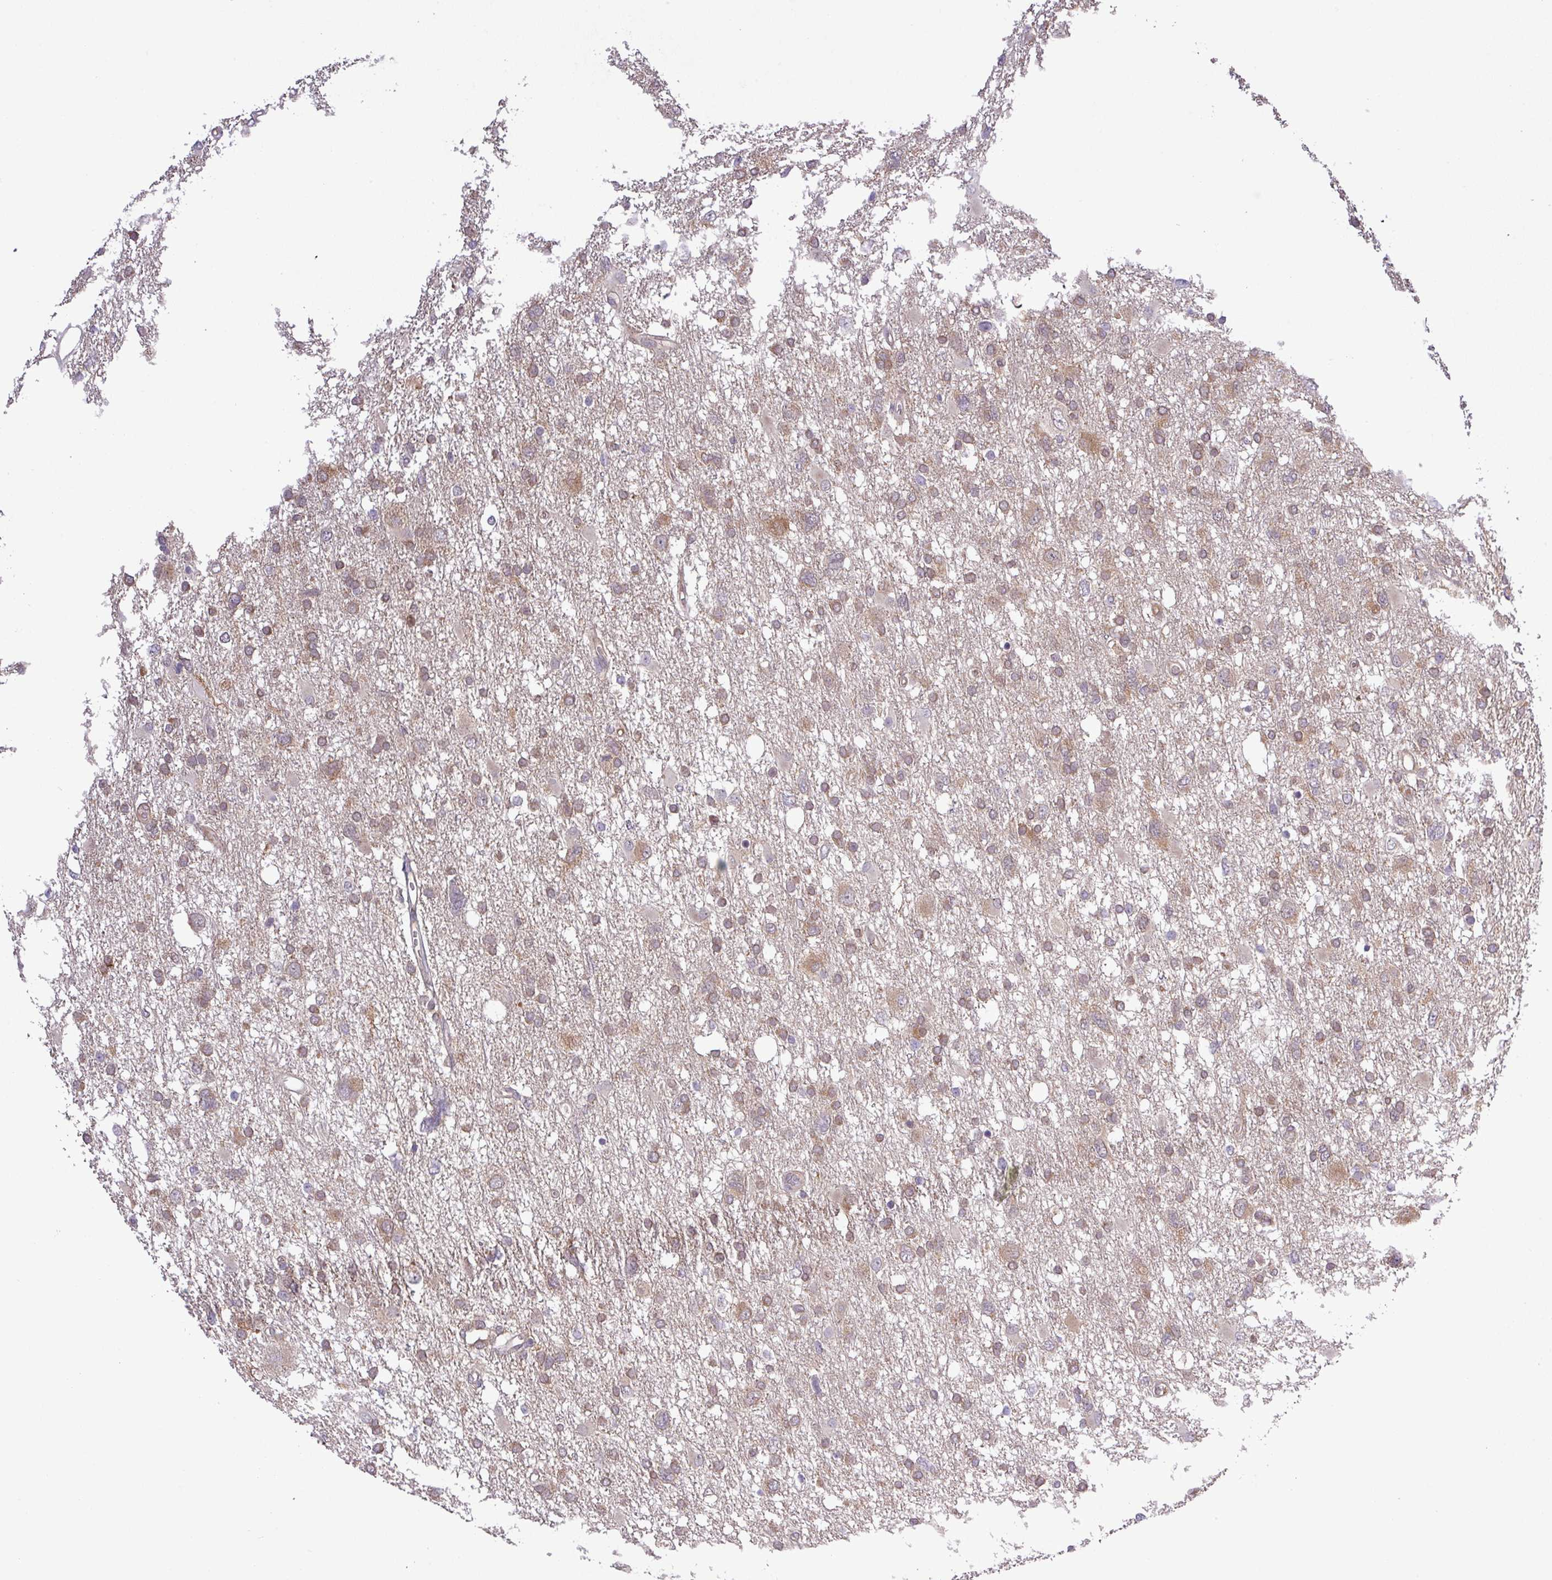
{"staining": {"intensity": "moderate", "quantity": "25%-75%", "location": "cytoplasmic/membranous,nuclear"}, "tissue": "glioma", "cell_type": "Tumor cells", "image_type": "cancer", "snomed": [{"axis": "morphology", "description": "Glioma, malignant, High grade"}, {"axis": "topography", "description": "Brain"}], "caption": "Malignant glioma (high-grade) stained with a brown dye reveals moderate cytoplasmic/membranous and nuclear positive staining in approximately 25%-75% of tumor cells.", "gene": "CARHSP1", "patient": {"sex": "male", "age": 61}}